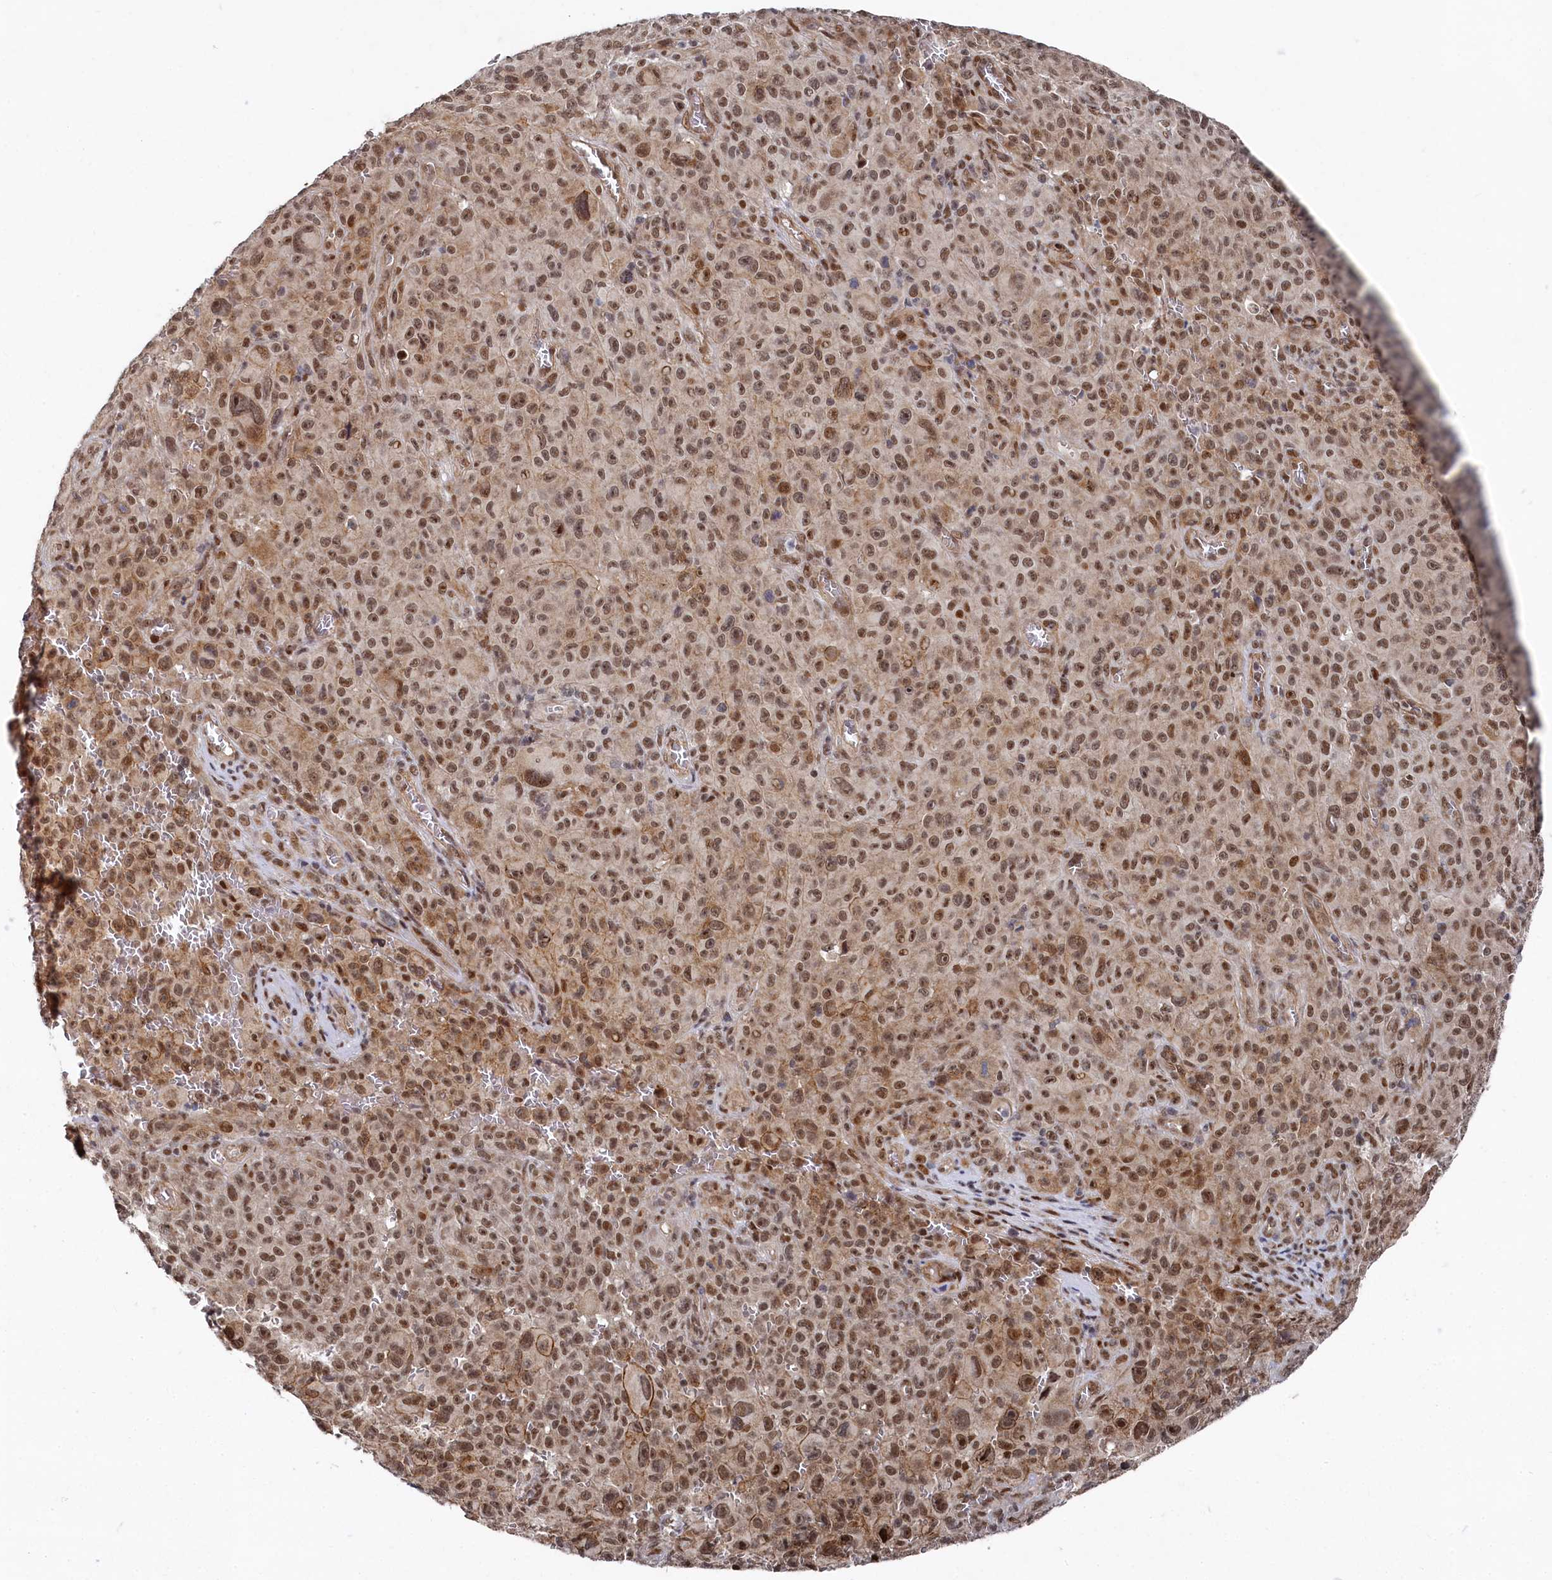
{"staining": {"intensity": "moderate", "quantity": ">75%", "location": "nuclear"}, "tissue": "melanoma", "cell_type": "Tumor cells", "image_type": "cancer", "snomed": [{"axis": "morphology", "description": "Malignant melanoma, NOS"}, {"axis": "topography", "description": "Skin"}], "caption": "Immunohistochemical staining of human malignant melanoma shows medium levels of moderate nuclear positivity in approximately >75% of tumor cells.", "gene": "BUB3", "patient": {"sex": "female", "age": 82}}